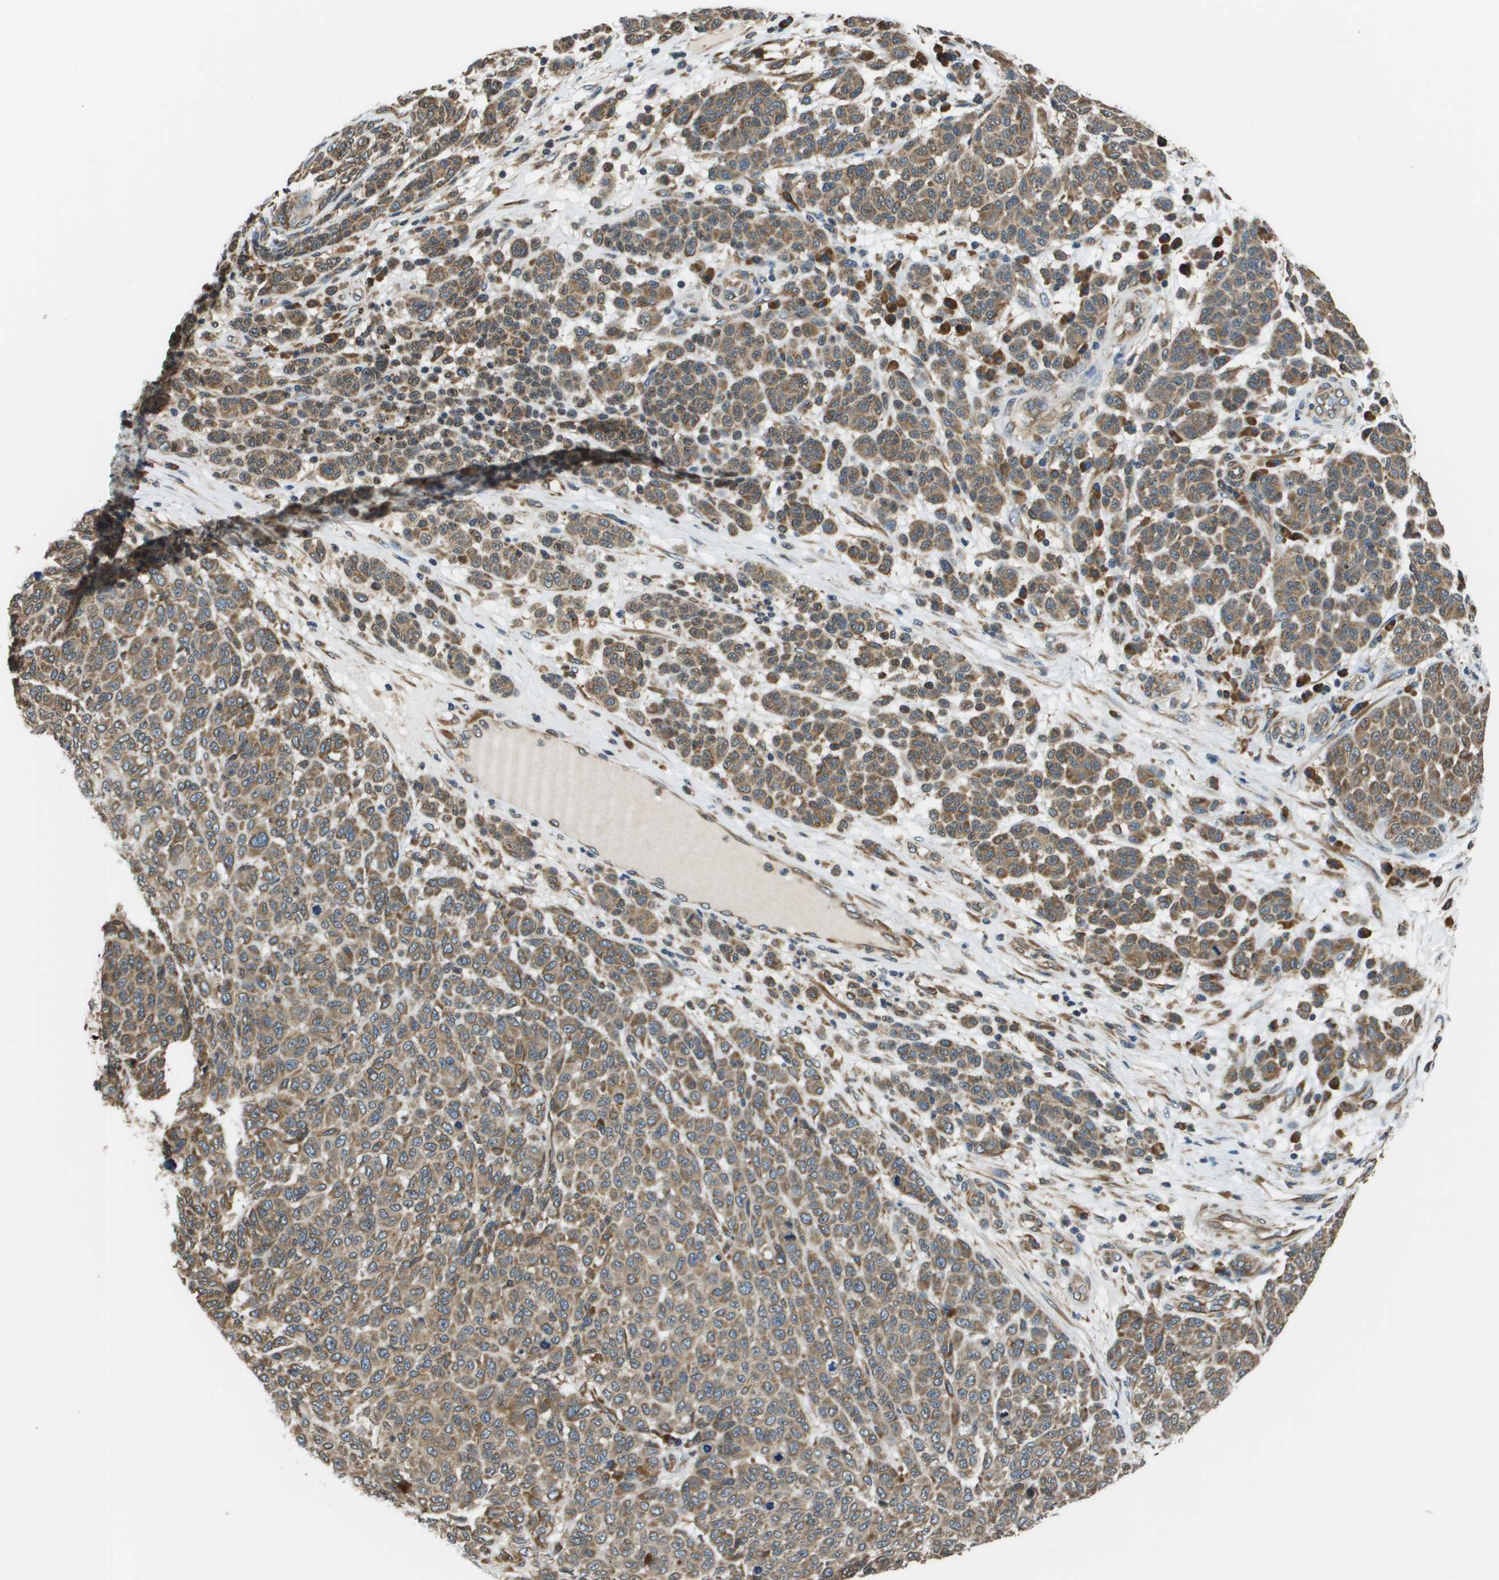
{"staining": {"intensity": "moderate", "quantity": ">75%", "location": "cytoplasmic/membranous"}, "tissue": "melanoma", "cell_type": "Tumor cells", "image_type": "cancer", "snomed": [{"axis": "morphology", "description": "Malignant melanoma, NOS"}, {"axis": "topography", "description": "Skin"}], "caption": "Protein staining of melanoma tissue reveals moderate cytoplasmic/membranous positivity in approximately >75% of tumor cells. (Stains: DAB in brown, nuclei in blue, Microscopy: brightfield microscopy at high magnification).", "gene": "SEC62", "patient": {"sex": "male", "age": 59}}